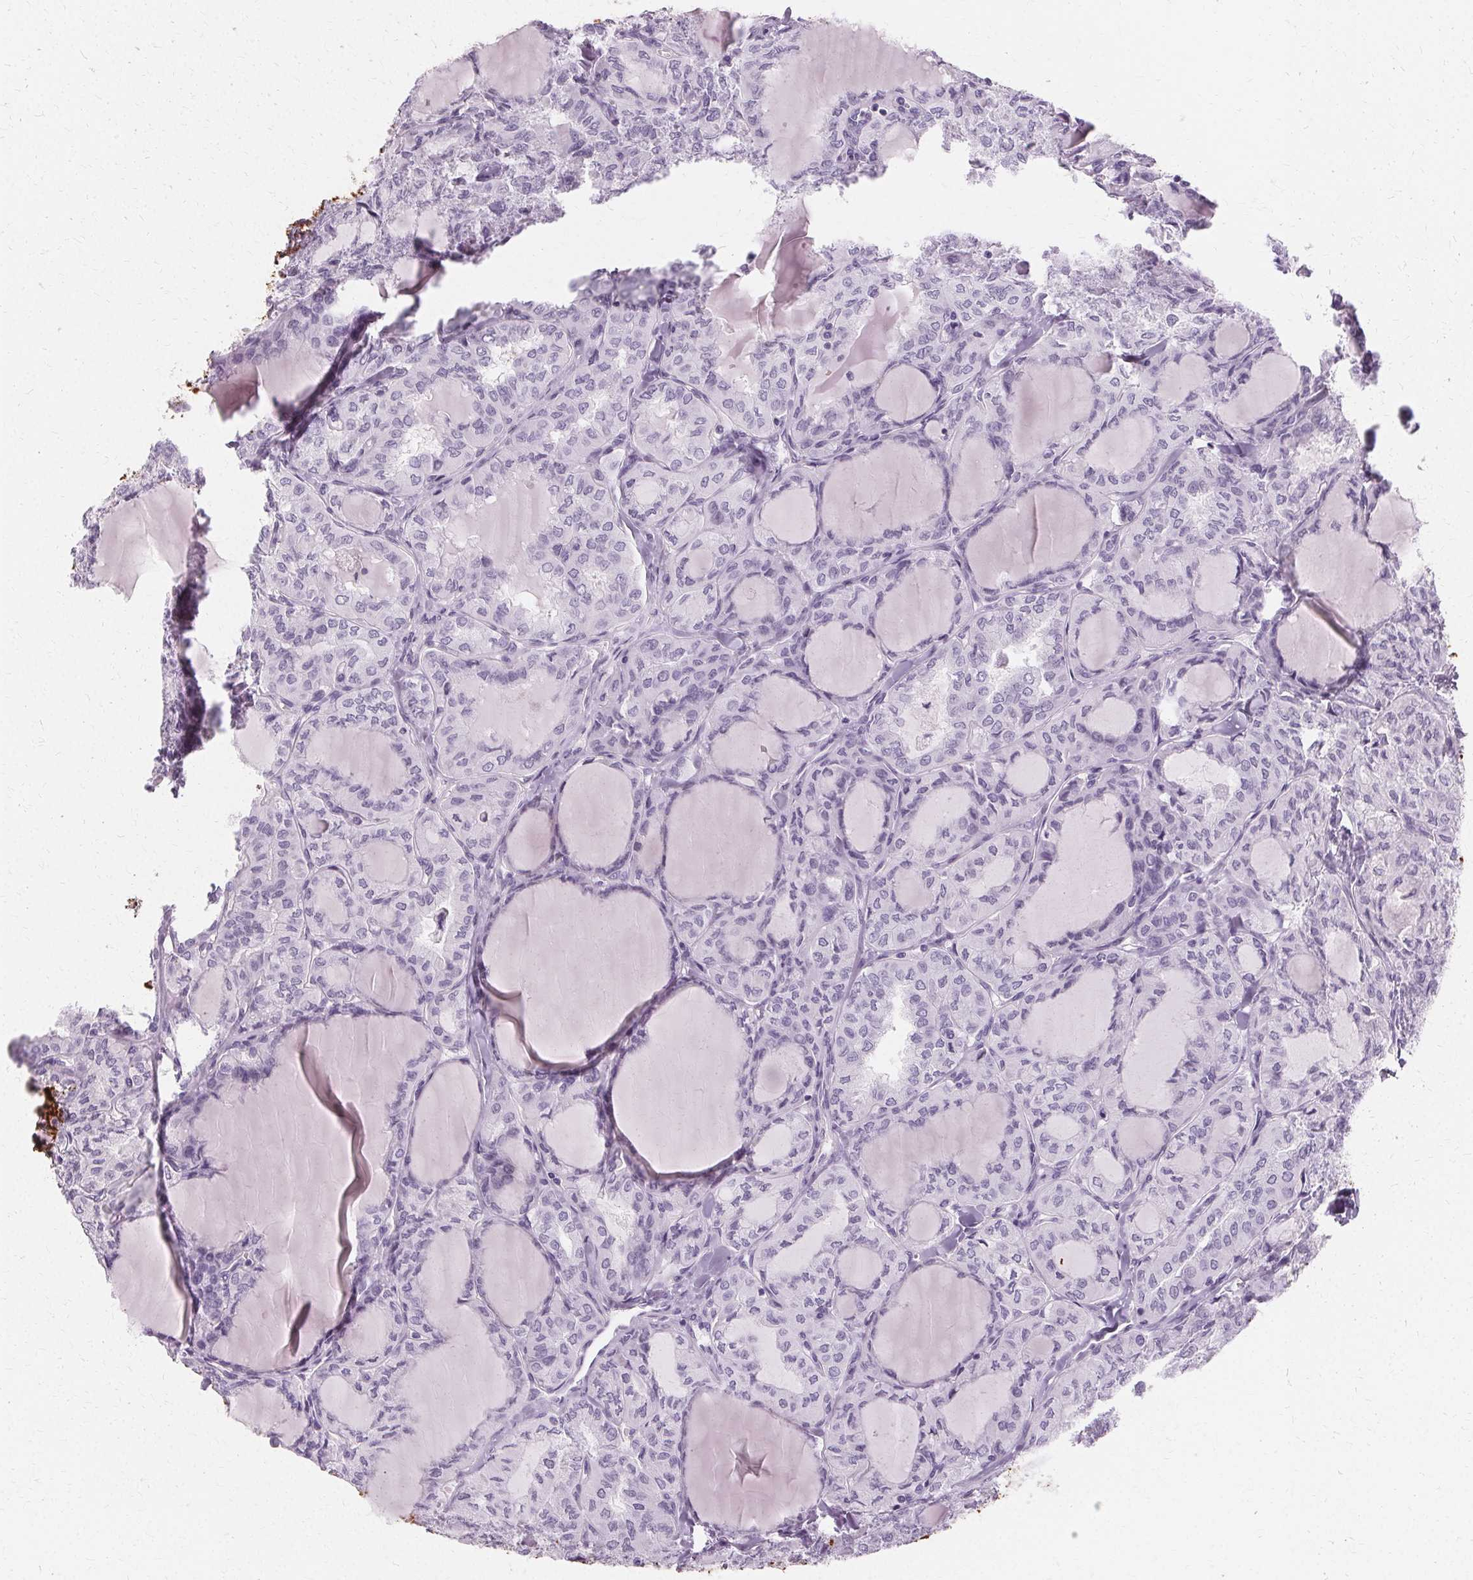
{"staining": {"intensity": "negative", "quantity": "none", "location": "none"}, "tissue": "thyroid cancer", "cell_type": "Tumor cells", "image_type": "cancer", "snomed": [{"axis": "morphology", "description": "Papillary adenocarcinoma, NOS"}, {"axis": "topography", "description": "Thyroid gland"}], "caption": "A histopathology image of thyroid cancer (papillary adenocarcinoma) stained for a protein reveals no brown staining in tumor cells.", "gene": "KRT6C", "patient": {"sex": "male", "age": 20}}